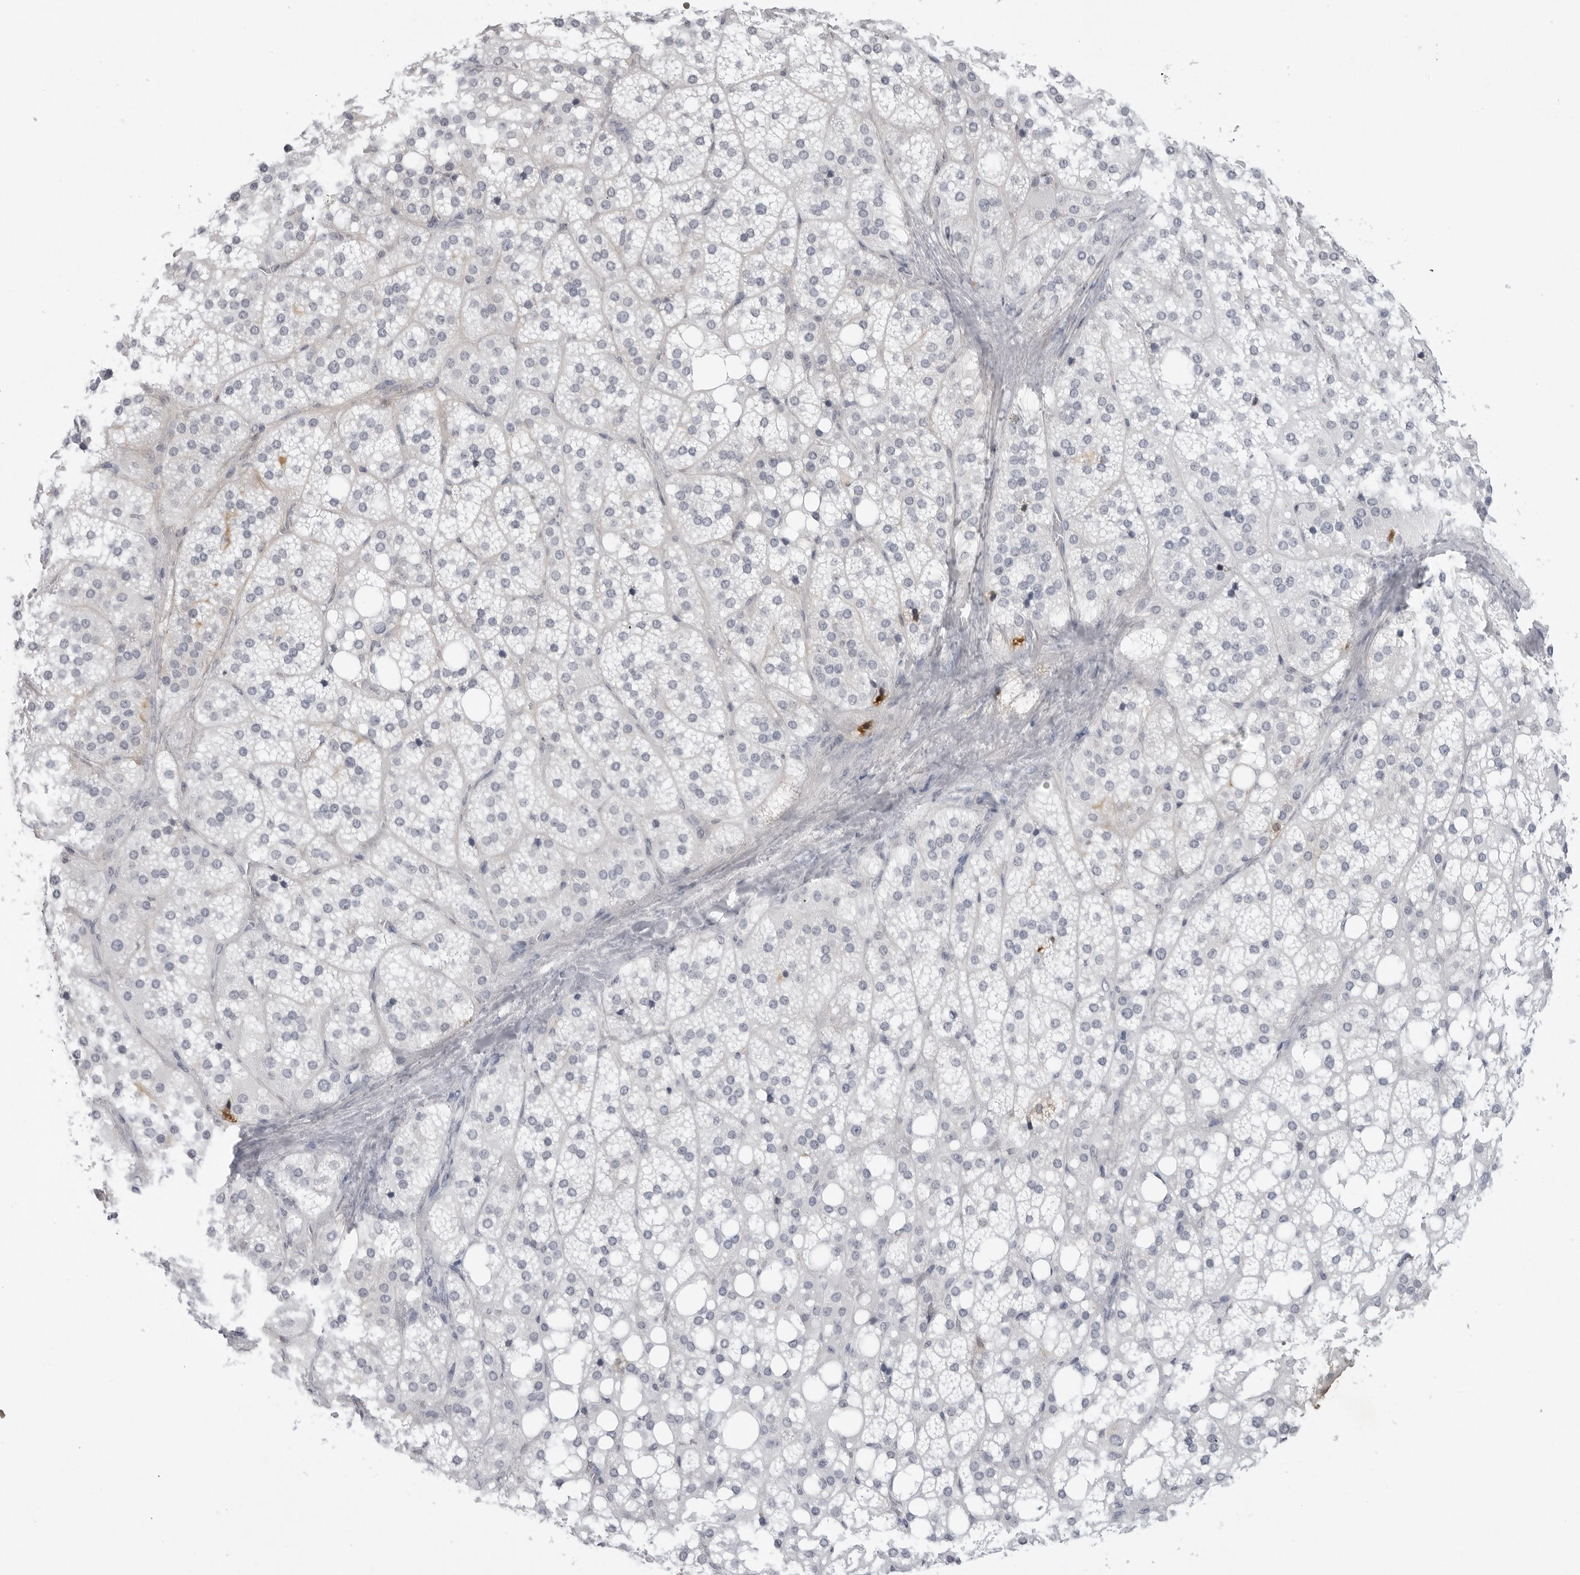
{"staining": {"intensity": "weak", "quantity": "25%-75%", "location": "cytoplasmic/membranous"}, "tissue": "adrenal gland", "cell_type": "Glandular cells", "image_type": "normal", "snomed": [{"axis": "morphology", "description": "Normal tissue, NOS"}, {"axis": "topography", "description": "Adrenal gland"}], "caption": "Protein analysis of normal adrenal gland demonstrates weak cytoplasmic/membranous expression in approximately 25%-75% of glandular cells.", "gene": "SERPINF2", "patient": {"sex": "female", "age": 59}}